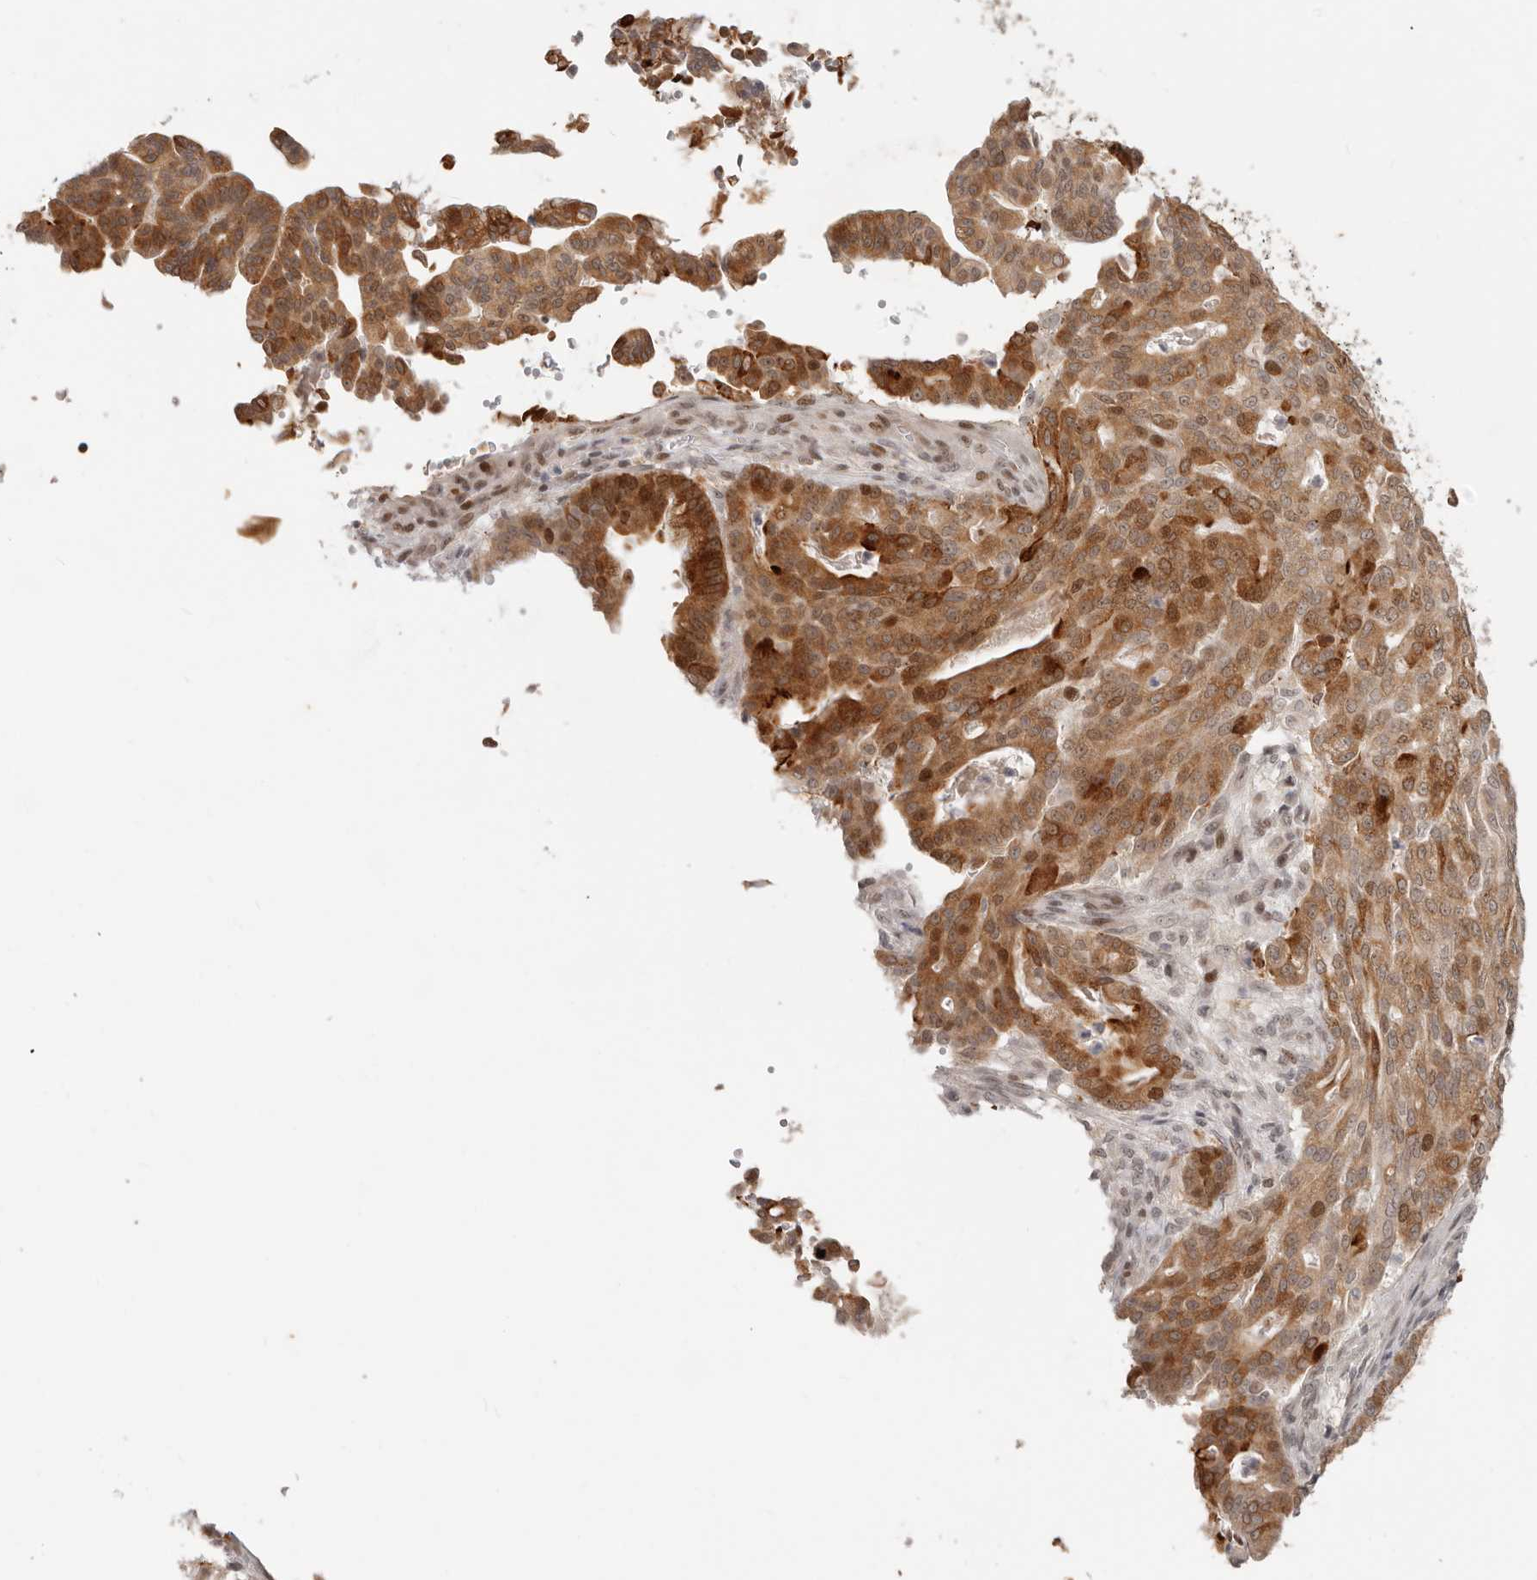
{"staining": {"intensity": "moderate", "quantity": ">75%", "location": "cytoplasmic/membranous,nuclear"}, "tissue": "pancreatic cancer", "cell_type": "Tumor cells", "image_type": "cancer", "snomed": [{"axis": "morphology", "description": "Adenocarcinoma, NOS"}, {"axis": "topography", "description": "Pancreas"}], "caption": "A medium amount of moderate cytoplasmic/membranous and nuclear positivity is present in approximately >75% of tumor cells in adenocarcinoma (pancreatic) tissue.", "gene": "RFC2", "patient": {"sex": "male", "age": 63}}